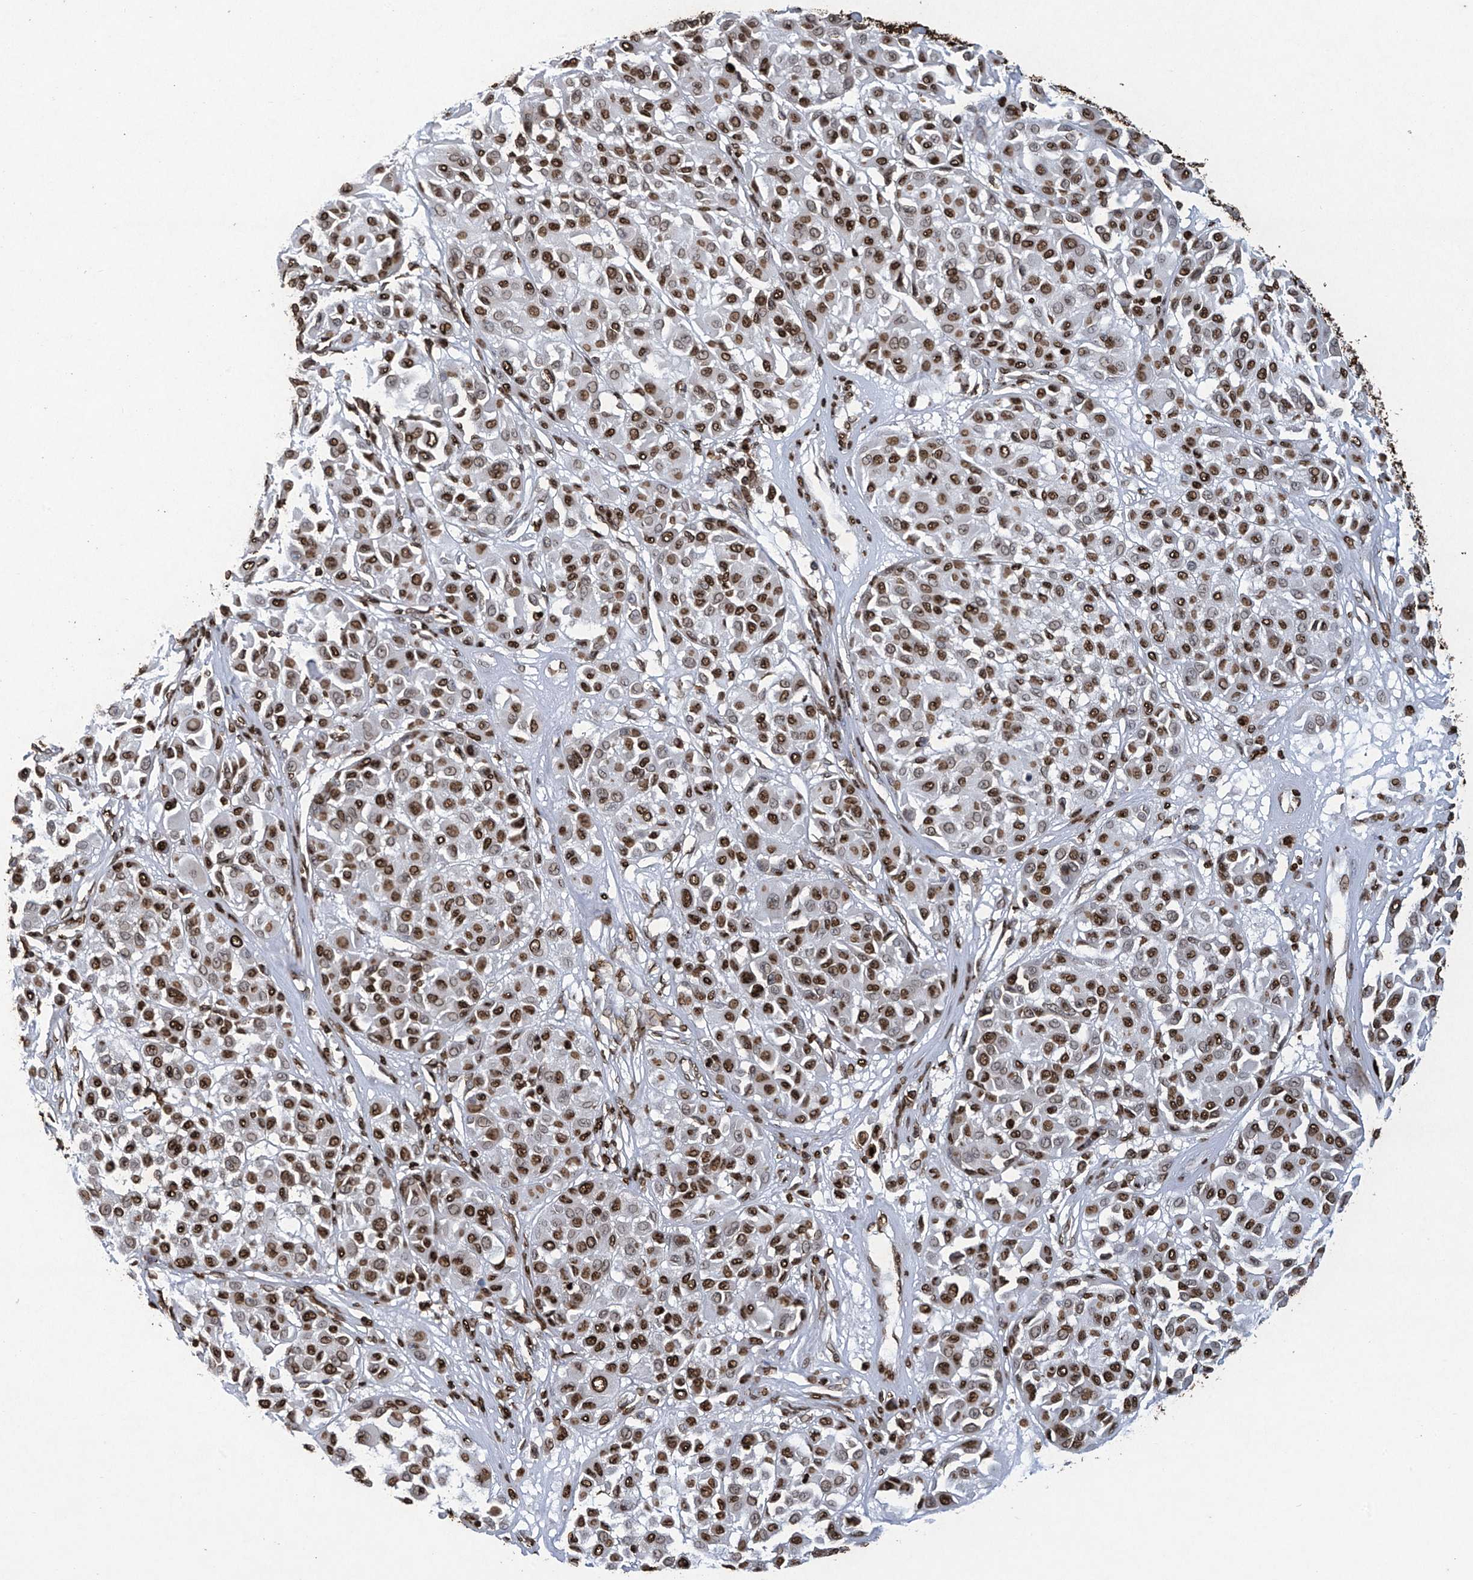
{"staining": {"intensity": "moderate", "quantity": ">75%", "location": "nuclear"}, "tissue": "melanoma", "cell_type": "Tumor cells", "image_type": "cancer", "snomed": [{"axis": "morphology", "description": "Malignant melanoma, Metastatic site"}, {"axis": "topography", "description": "Soft tissue"}], "caption": "IHC photomicrograph of neoplastic tissue: malignant melanoma (metastatic site) stained using IHC demonstrates medium levels of moderate protein expression localized specifically in the nuclear of tumor cells, appearing as a nuclear brown color.", "gene": "H3-3A", "patient": {"sex": "male", "age": 41}}